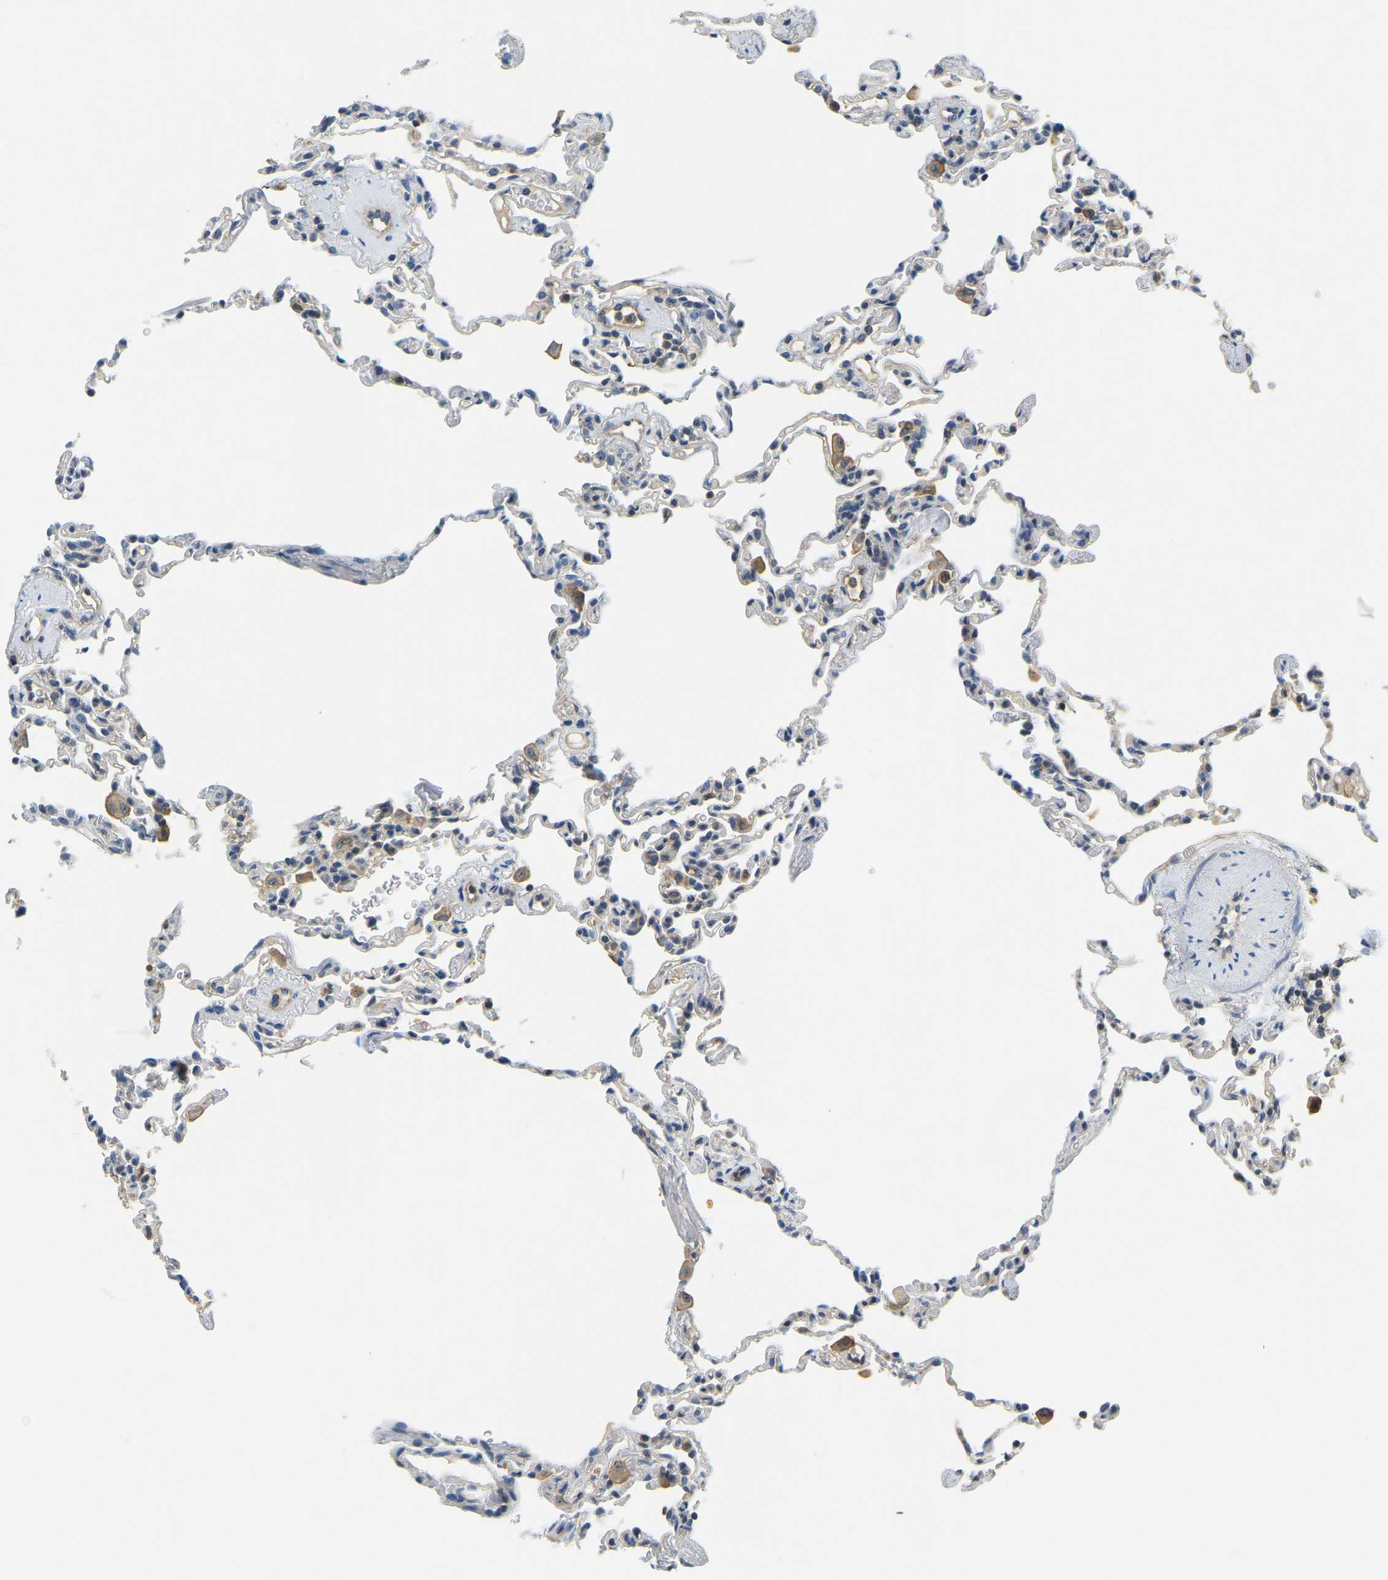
{"staining": {"intensity": "negative", "quantity": "none", "location": "none"}, "tissue": "lung", "cell_type": "Alveolar cells", "image_type": "normal", "snomed": [{"axis": "morphology", "description": "Normal tissue, NOS"}, {"axis": "topography", "description": "Lung"}], "caption": "Immunohistochemical staining of normal human lung exhibits no significant staining in alveolar cells.", "gene": "RRP1", "patient": {"sex": "male", "age": 59}}